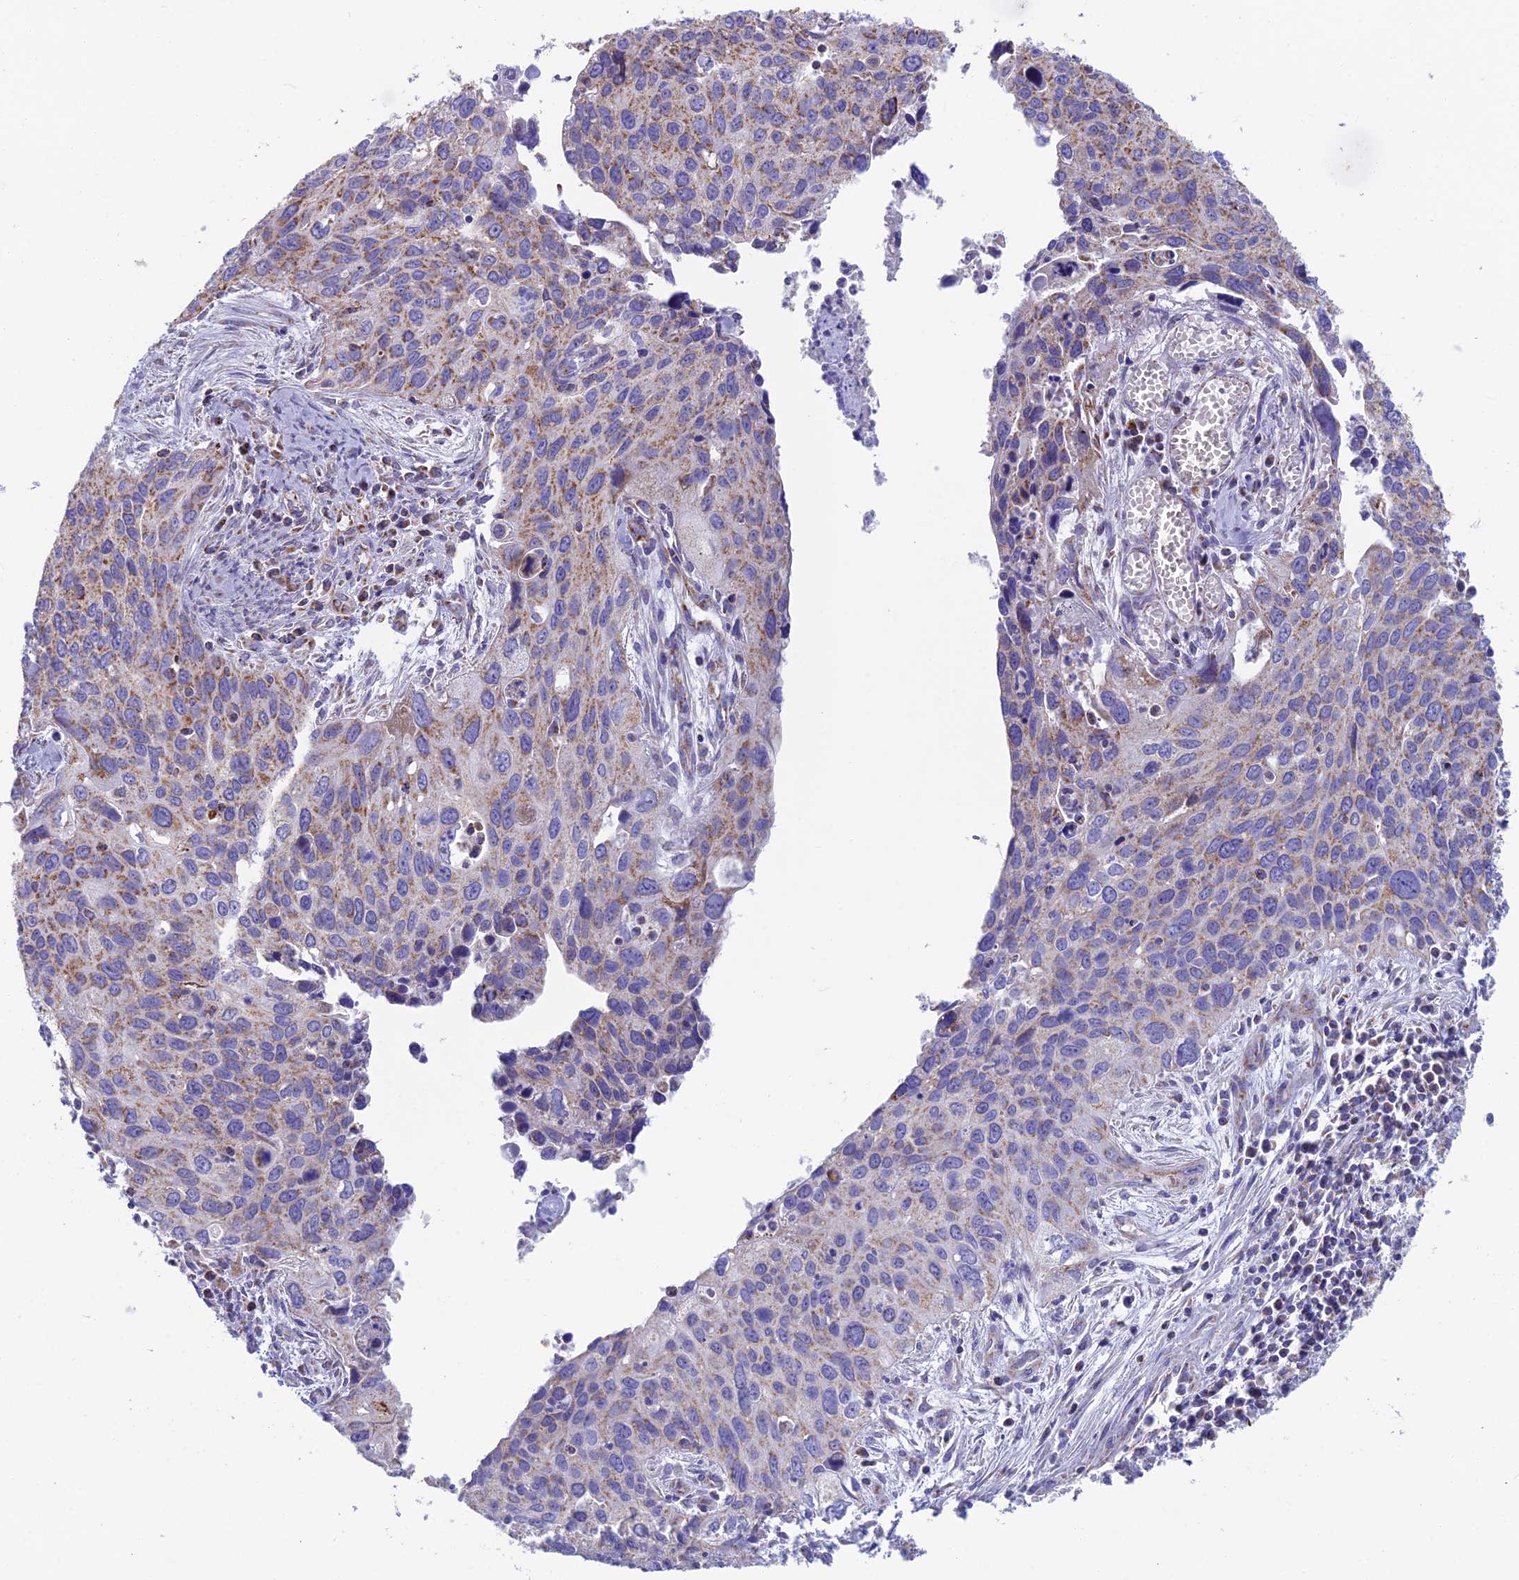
{"staining": {"intensity": "moderate", "quantity": "<25%", "location": "cytoplasmic/membranous"}, "tissue": "cervical cancer", "cell_type": "Tumor cells", "image_type": "cancer", "snomed": [{"axis": "morphology", "description": "Squamous cell carcinoma, NOS"}, {"axis": "topography", "description": "Cervix"}], "caption": "Protein staining of cervical cancer tissue reveals moderate cytoplasmic/membranous positivity in approximately <25% of tumor cells. The staining was performed using DAB, with brown indicating positive protein expression. Nuclei are stained blue with hematoxylin.", "gene": "CS", "patient": {"sex": "female", "age": 55}}